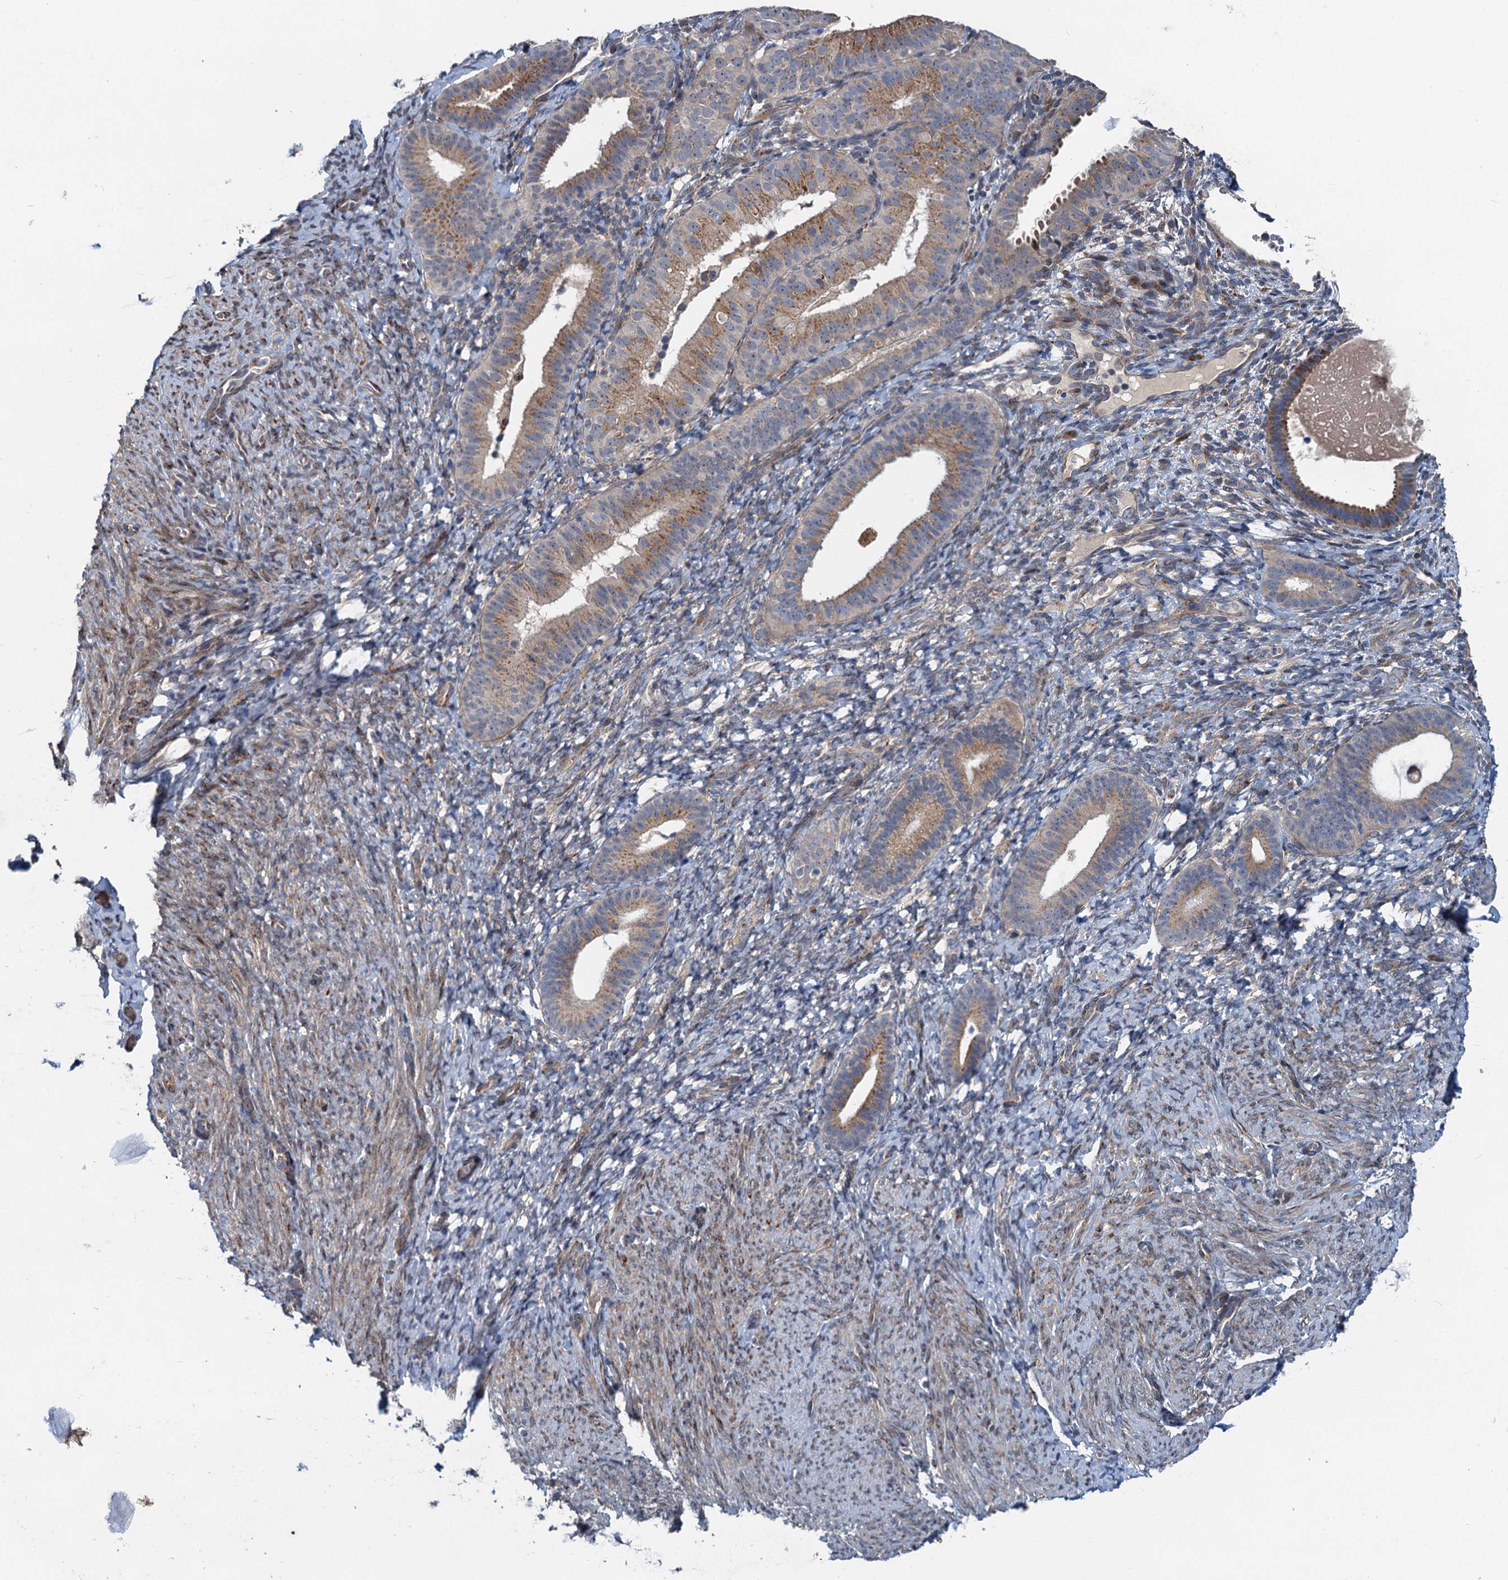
{"staining": {"intensity": "negative", "quantity": "none", "location": "none"}, "tissue": "endometrium", "cell_type": "Cells in endometrial stroma", "image_type": "normal", "snomed": [{"axis": "morphology", "description": "Normal tissue, NOS"}, {"axis": "topography", "description": "Endometrium"}], "caption": "IHC of benign endometrium displays no positivity in cells in endometrial stroma. (Brightfield microscopy of DAB immunohistochemistry at high magnification).", "gene": "NBEA", "patient": {"sex": "female", "age": 65}}